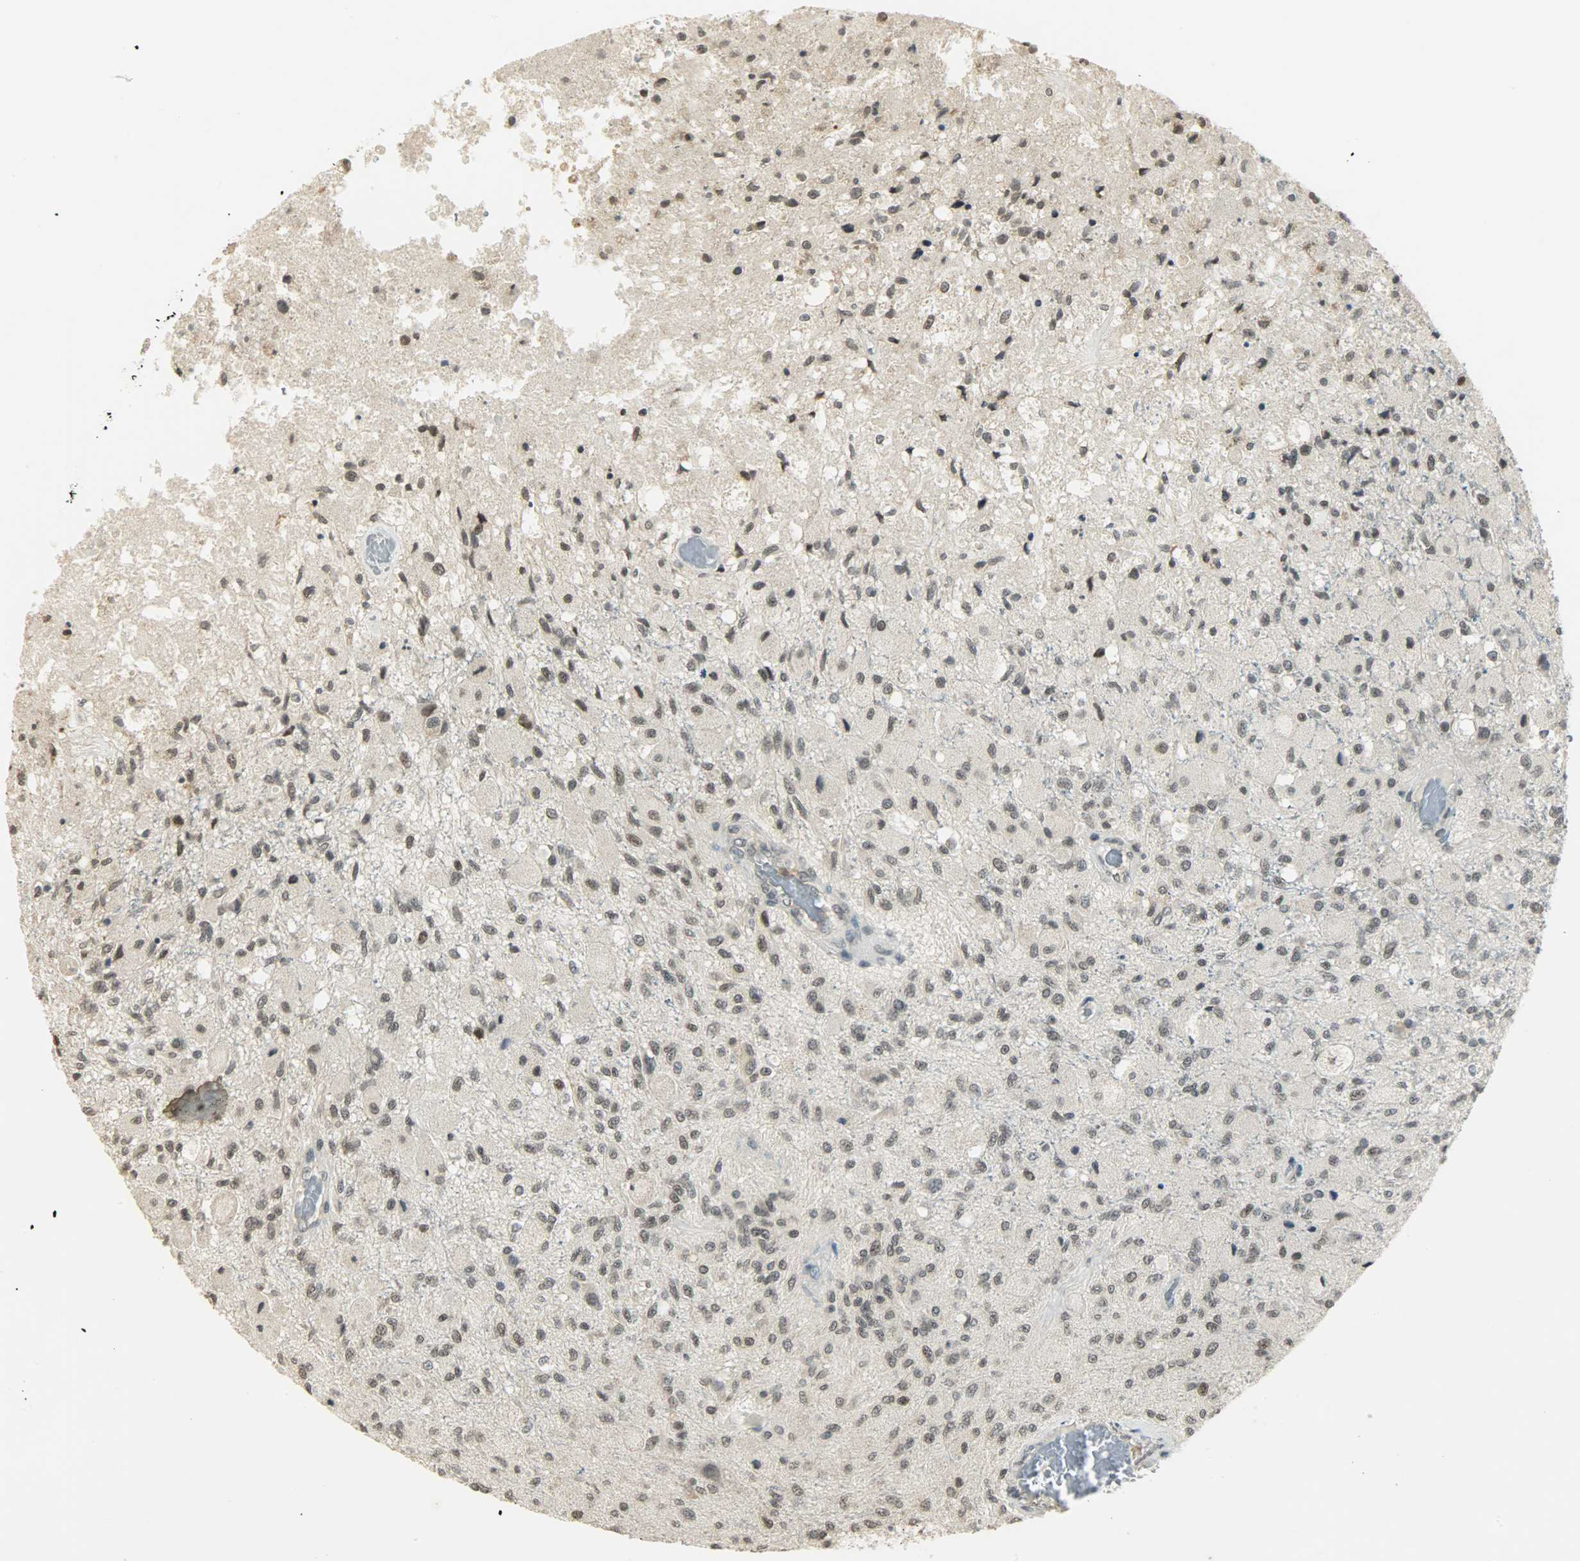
{"staining": {"intensity": "weak", "quantity": "<25%", "location": "nuclear"}, "tissue": "glioma", "cell_type": "Tumor cells", "image_type": "cancer", "snomed": [{"axis": "morphology", "description": "Normal tissue, NOS"}, {"axis": "morphology", "description": "Glioma, malignant, High grade"}, {"axis": "topography", "description": "Cerebral cortex"}], "caption": "High-grade glioma (malignant) stained for a protein using immunohistochemistry exhibits no positivity tumor cells.", "gene": "SMARCA5", "patient": {"sex": "male", "age": 77}}